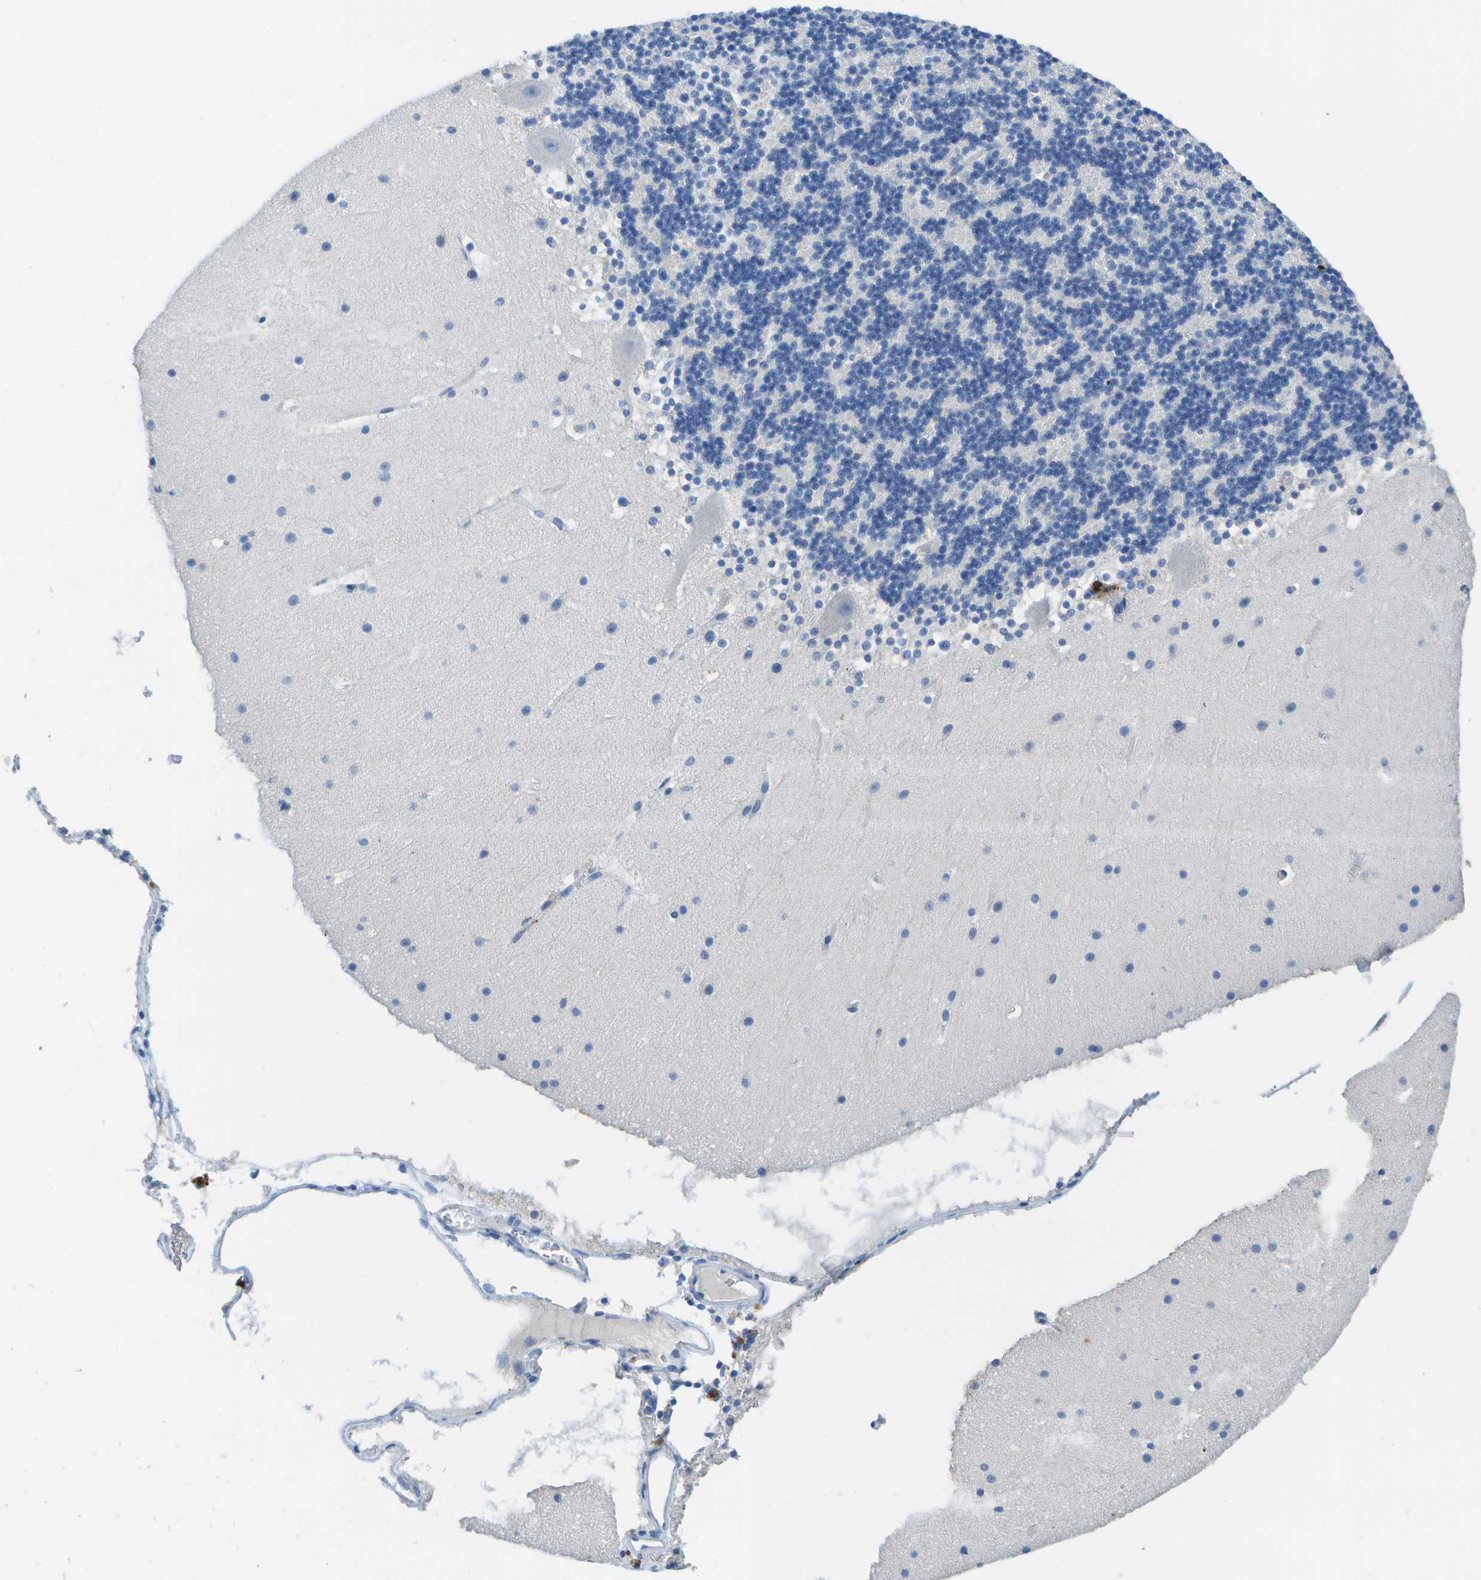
{"staining": {"intensity": "negative", "quantity": "none", "location": "none"}, "tissue": "cerebellum", "cell_type": "Cells in granular layer", "image_type": "normal", "snomed": [{"axis": "morphology", "description": "Normal tissue, NOS"}, {"axis": "topography", "description": "Cerebellum"}], "caption": "Micrograph shows no significant protein expression in cells in granular layer of unremarkable cerebellum. (DAB (3,3'-diaminobenzidine) immunohistochemistry, high magnification).", "gene": "MS4A1", "patient": {"sex": "male", "age": 45}}